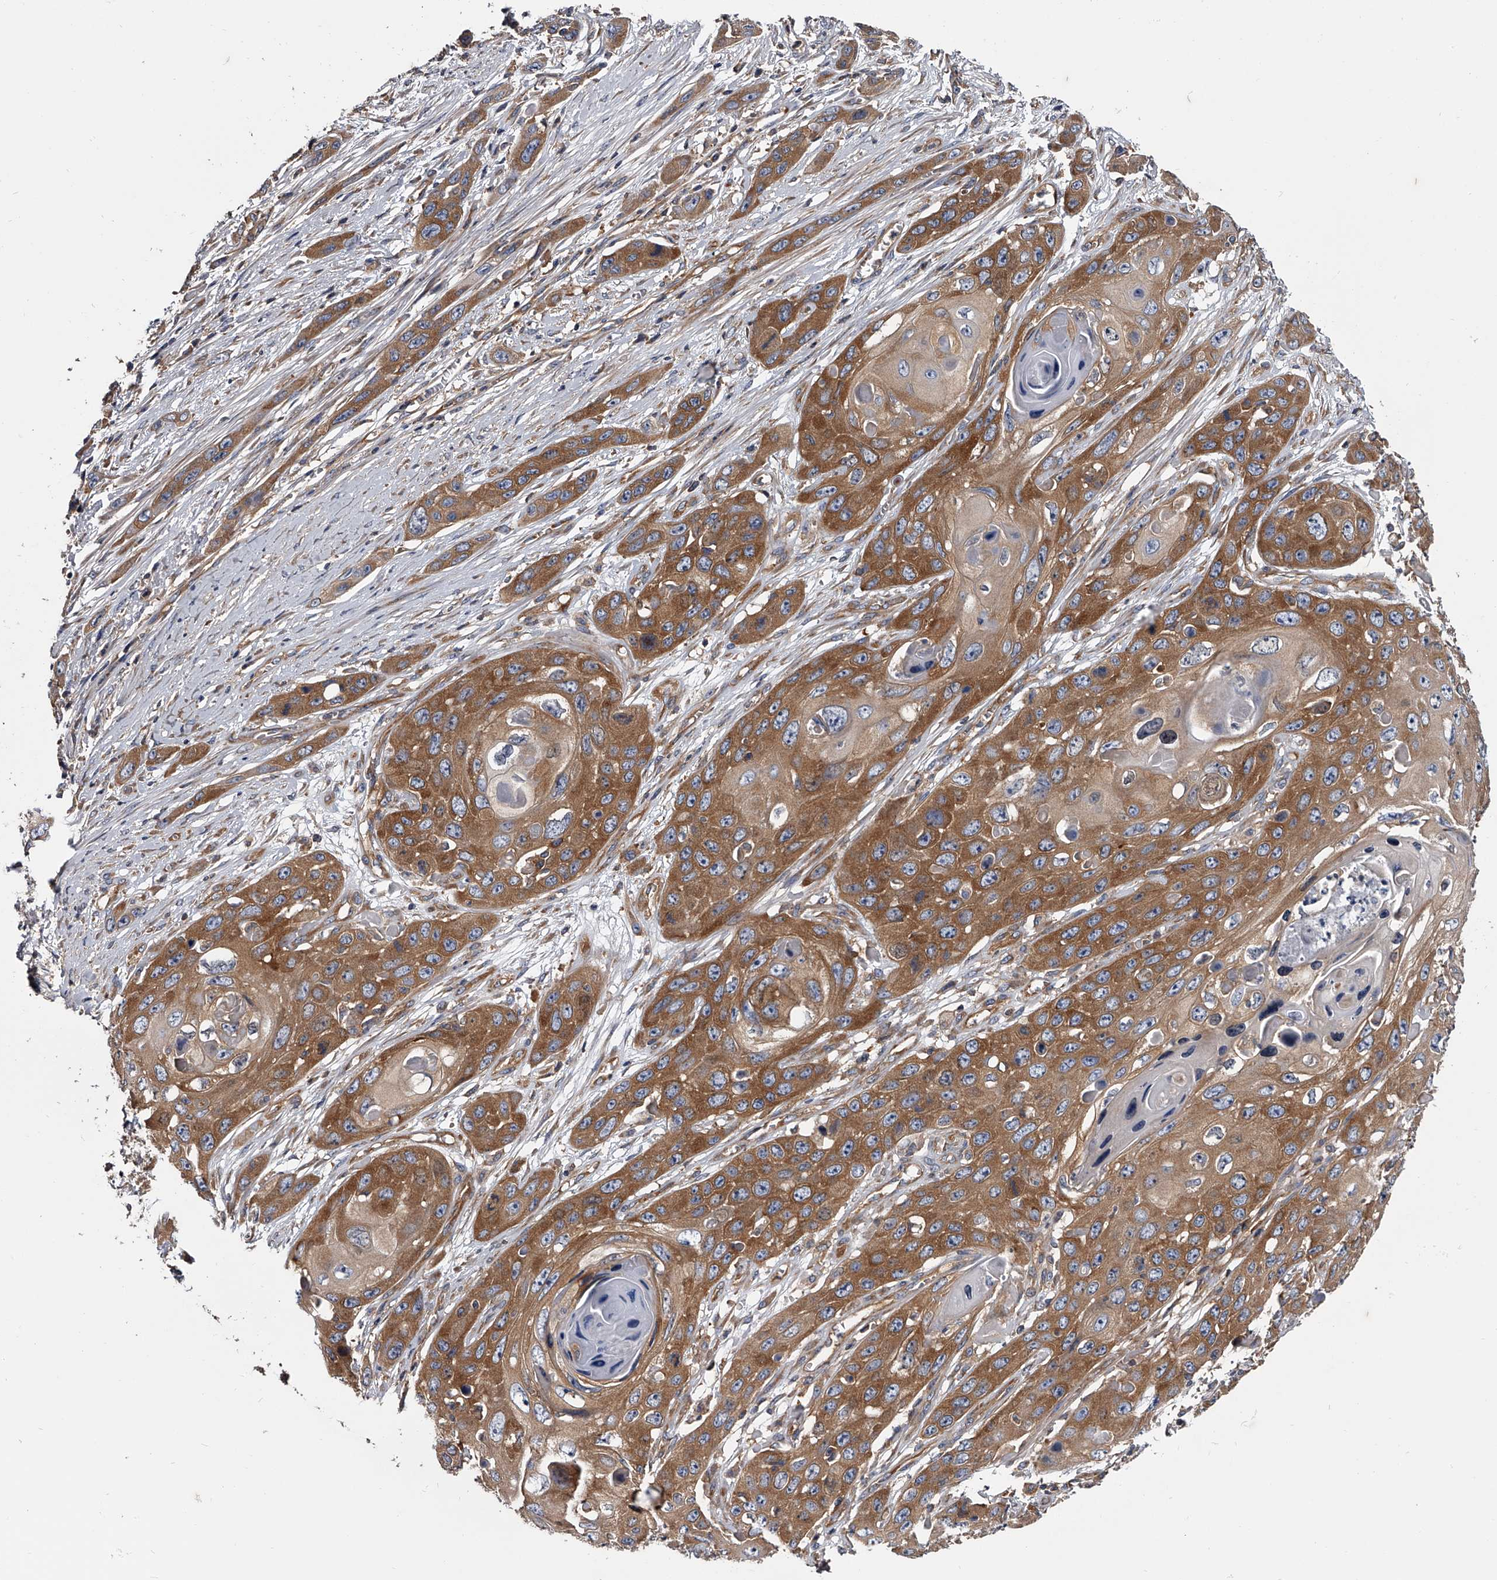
{"staining": {"intensity": "strong", "quantity": "25%-75%", "location": "cytoplasmic/membranous"}, "tissue": "skin cancer", "cell_type": "Tumor cells", "image_type": "cancer", "snomed": [{"axis": "morphology", "description": "Squamous cell carcinoma, NOS"}, {"axis": "topography", "description": "Skin"}], "caption": "DAB immunohistochemical staining of human skin cancer (squamous cell carcinoma) shows strong cytoplasmic/membranous protein expression in approximately 25%-75% of tumor cells.", "gene": "GAPVD1", "patient": {"sex": "male", "age": 55}}